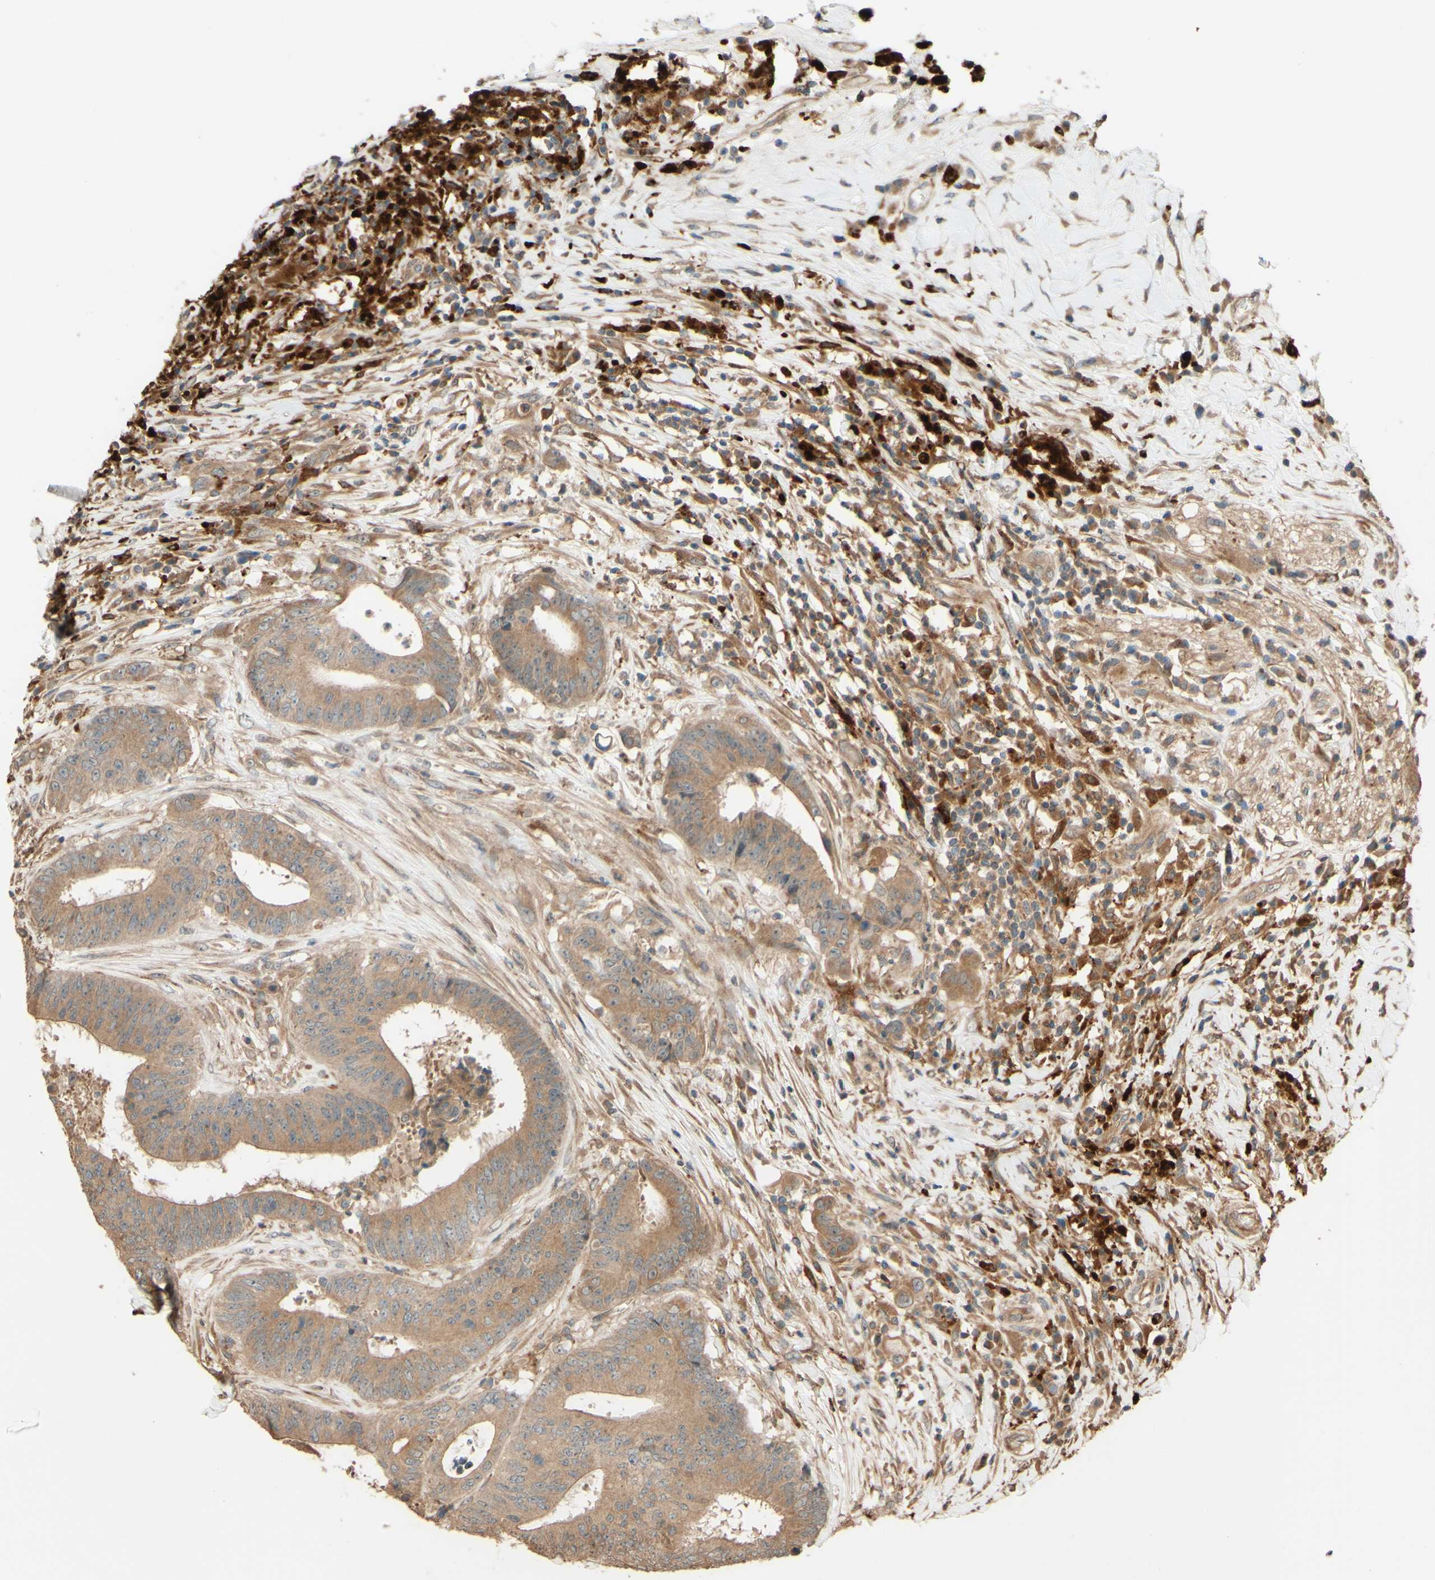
{"staining": {"intensity": "weak", "quantity": ">75%", "location": "cytoplasmic/membranous"}, "tissue": "colorectal cancer", "cell_type": "Tumor cells", "image_type": "cancer", "snomed": [{"axis": "morphology", "description": "Adenocarcinoma, NOS"}, {"axis": "topography", "description": "Rectum"}], "caption": "IHC image of neoplastic tissue: colorectal adenocarcinoma stained using IHC shows low levels of weak protein expression localized specifically in the cytoplasmic/membranous of tumor cells, appearing as a cytoplasmic/membranous brown color.", "gene": "RNF19A", "patient": {"sex": "male", "age": 72}}